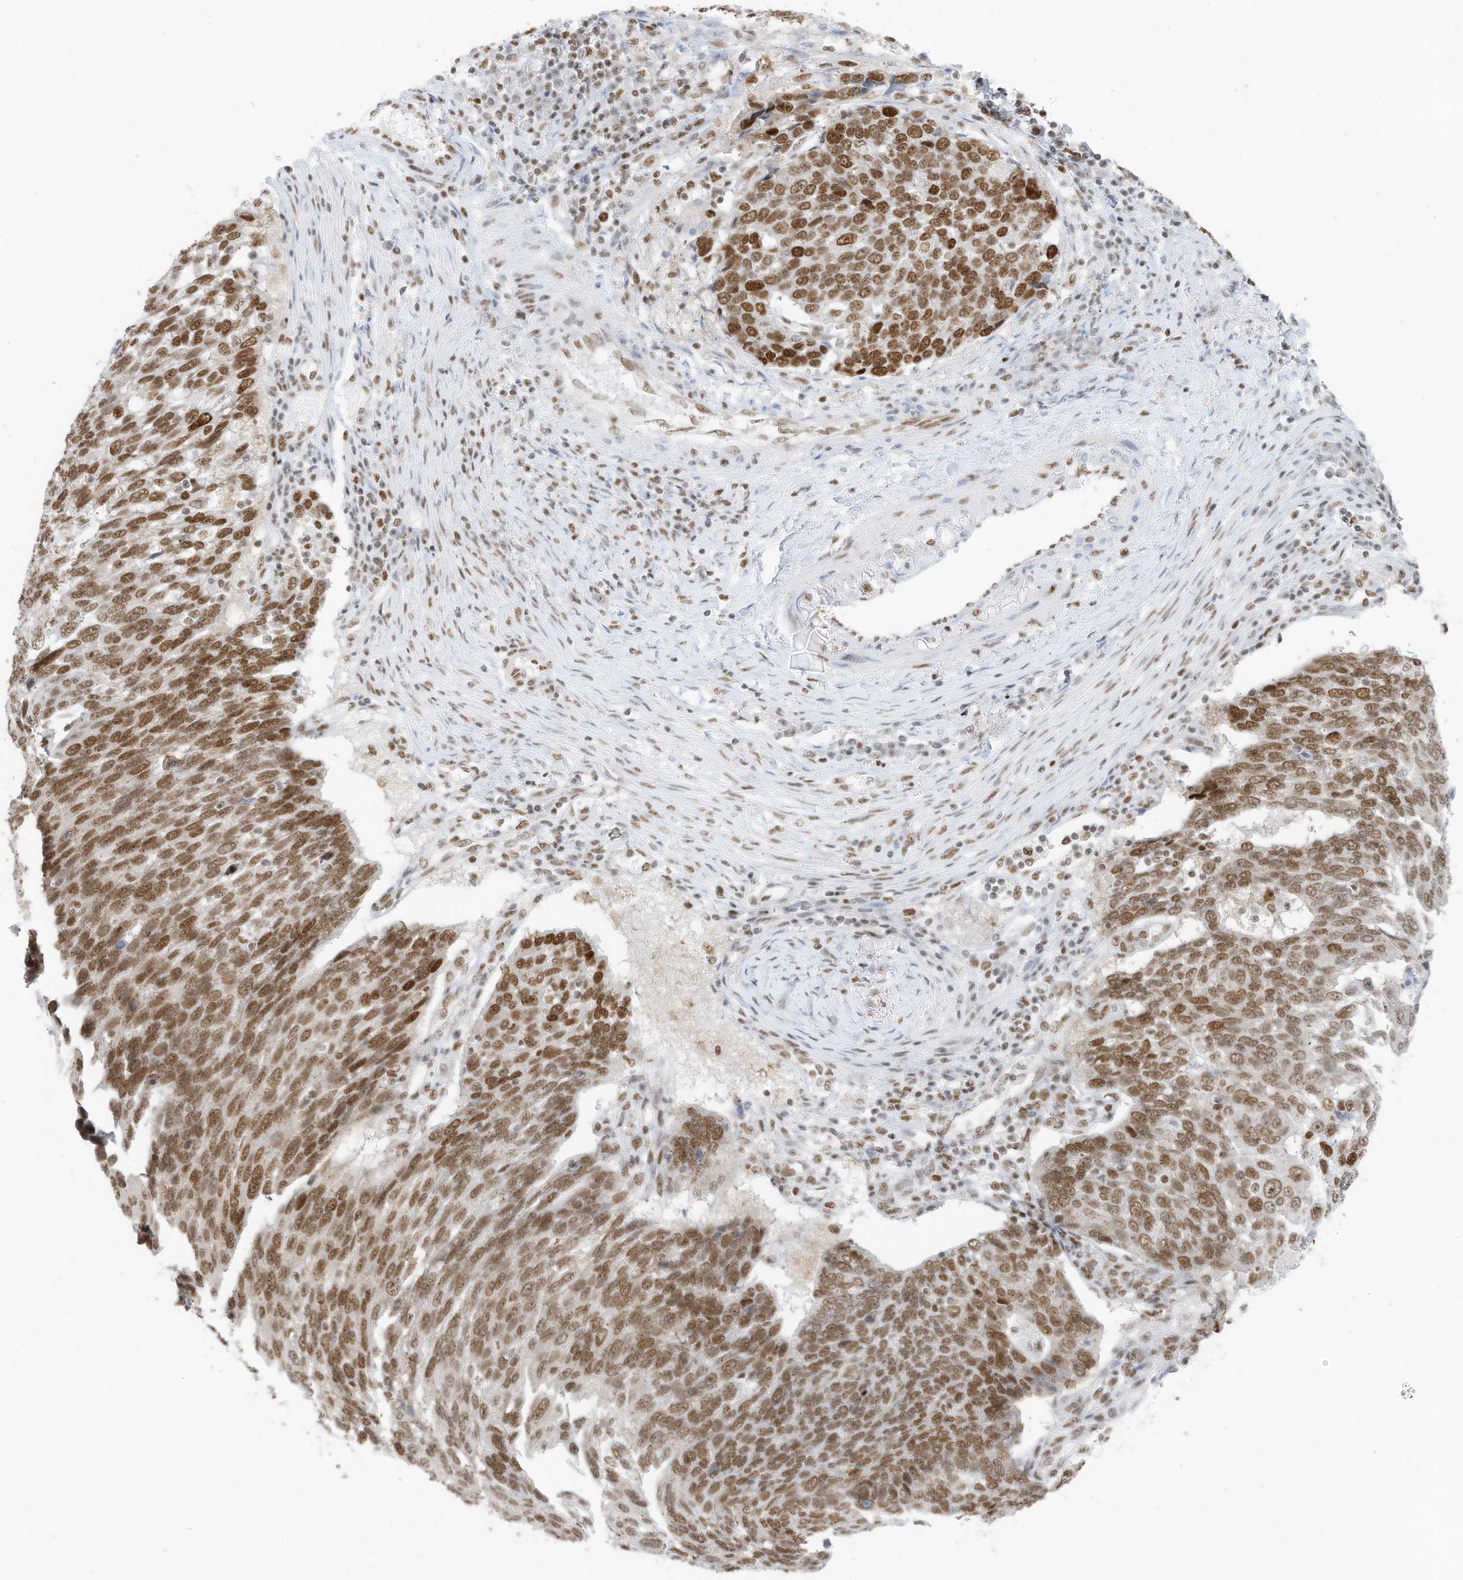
{"staining": {"intensity": "moderate", "quantity": ">75%", "location": "nuclear"}, "tissue": "lung cancer", "cell_type": "Tumor cells", "image_type": "cancer", "snomed": [{"axis": "morphology", "description": "Squamous cell carcinoma, NOS"}, {"axis": "topography", "description": "Lung"}], "caption": "Immunohistochemistry histopathology image of squamous cell carcinoma (lung) stained for a protein (brown), which demonstrates medium levels of moderate nuclear expression in approximately >75% of tumor cells.", "gene": "SMARCA2", "patient": {"sex": "male", "age": 66}}